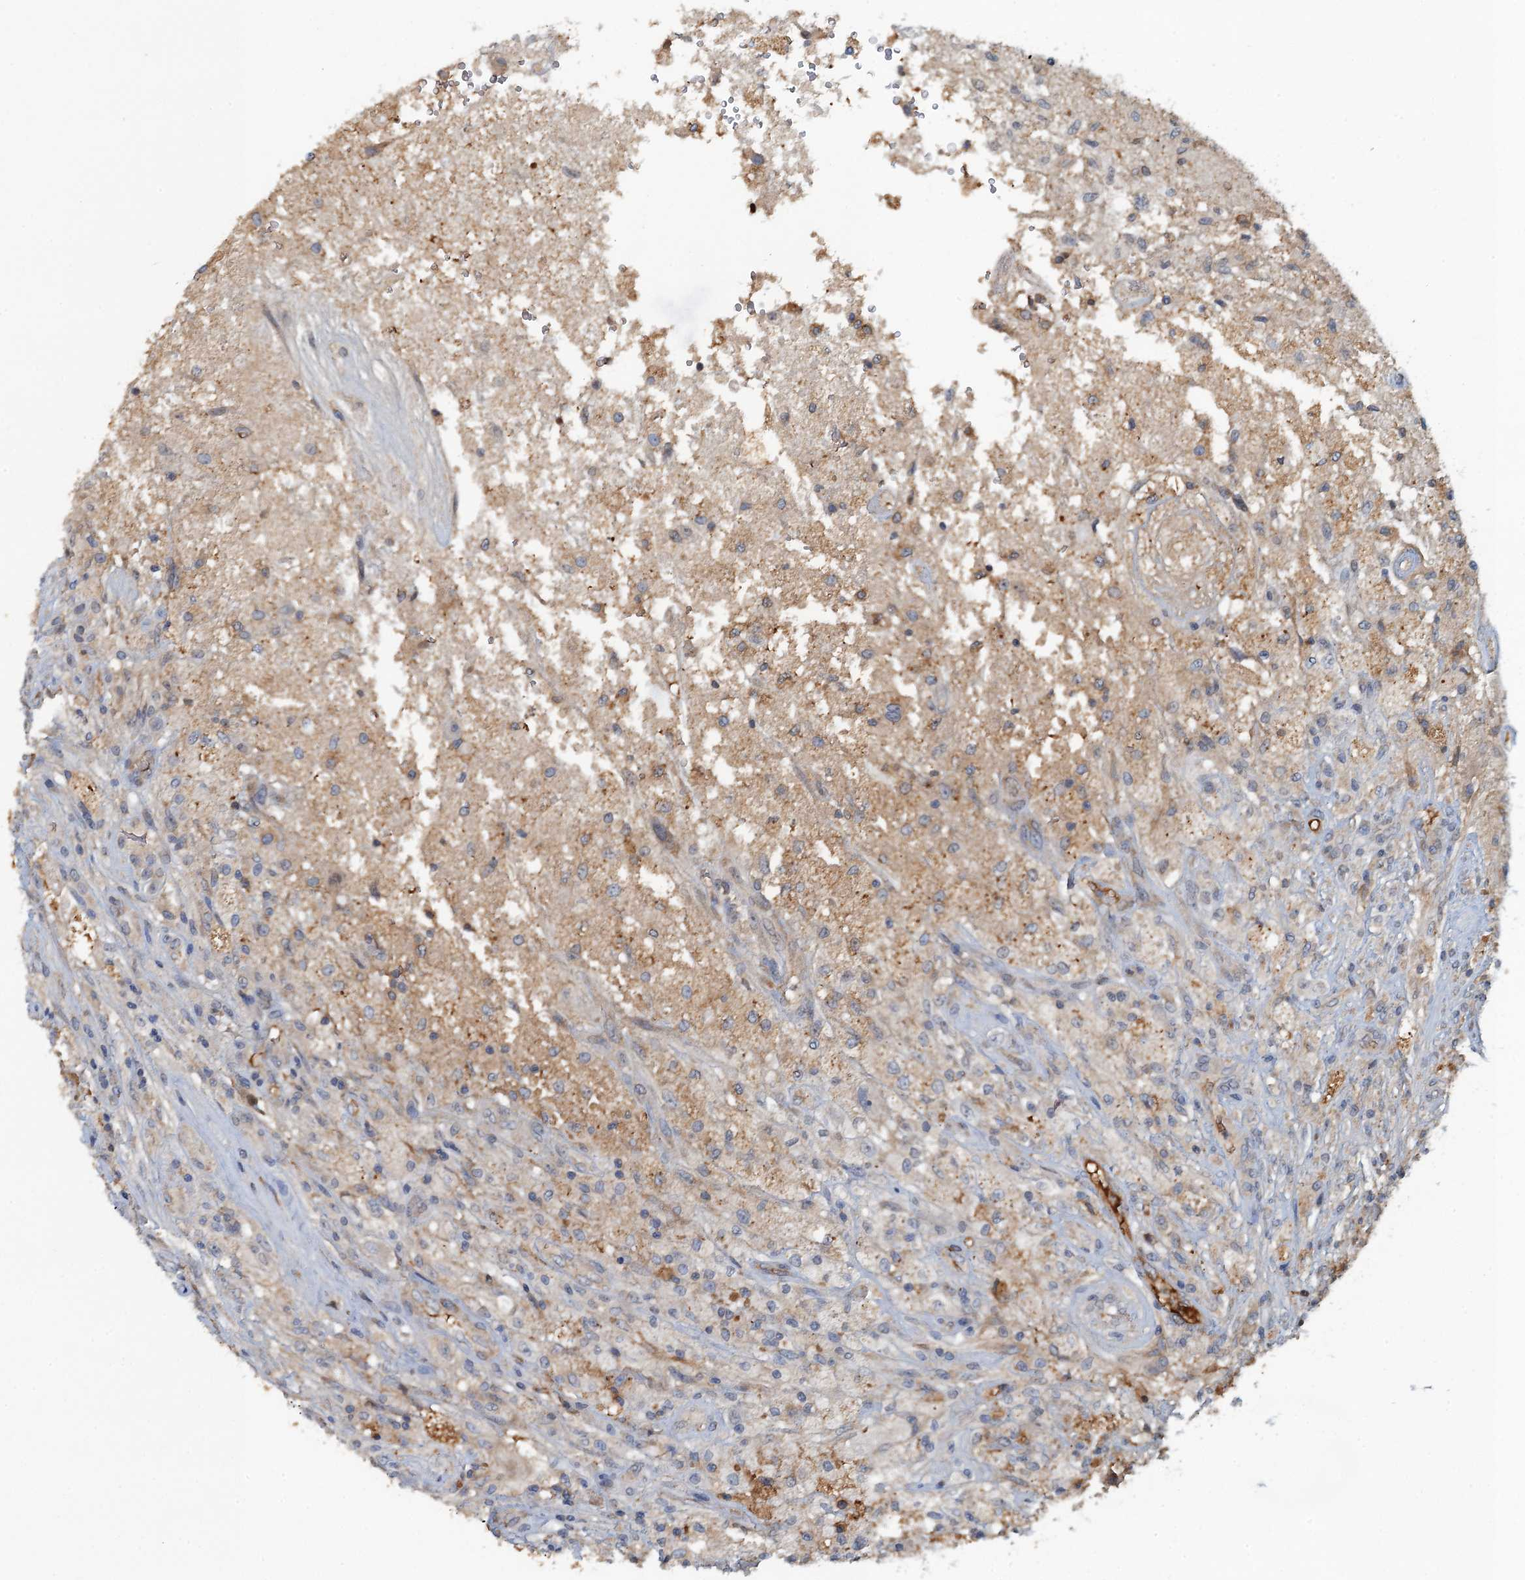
{"staining": {"intensity": "negative", "quantity": "none", "location": "none"}, "tissue": "glioma", "cell_type": "Tumor cells", "image_type": "cancer", "snomed": [{"axis": "morphology", "description": "Glioma, malignant, High grade"}, {"axis": "topography", "description": "Brain"}], "caption": "Immunohistochemical staining of glioma reveals no significant staining in tumor cells.", "gene": "LSM14B", "patient": {"sex": "male", "age": 56}}